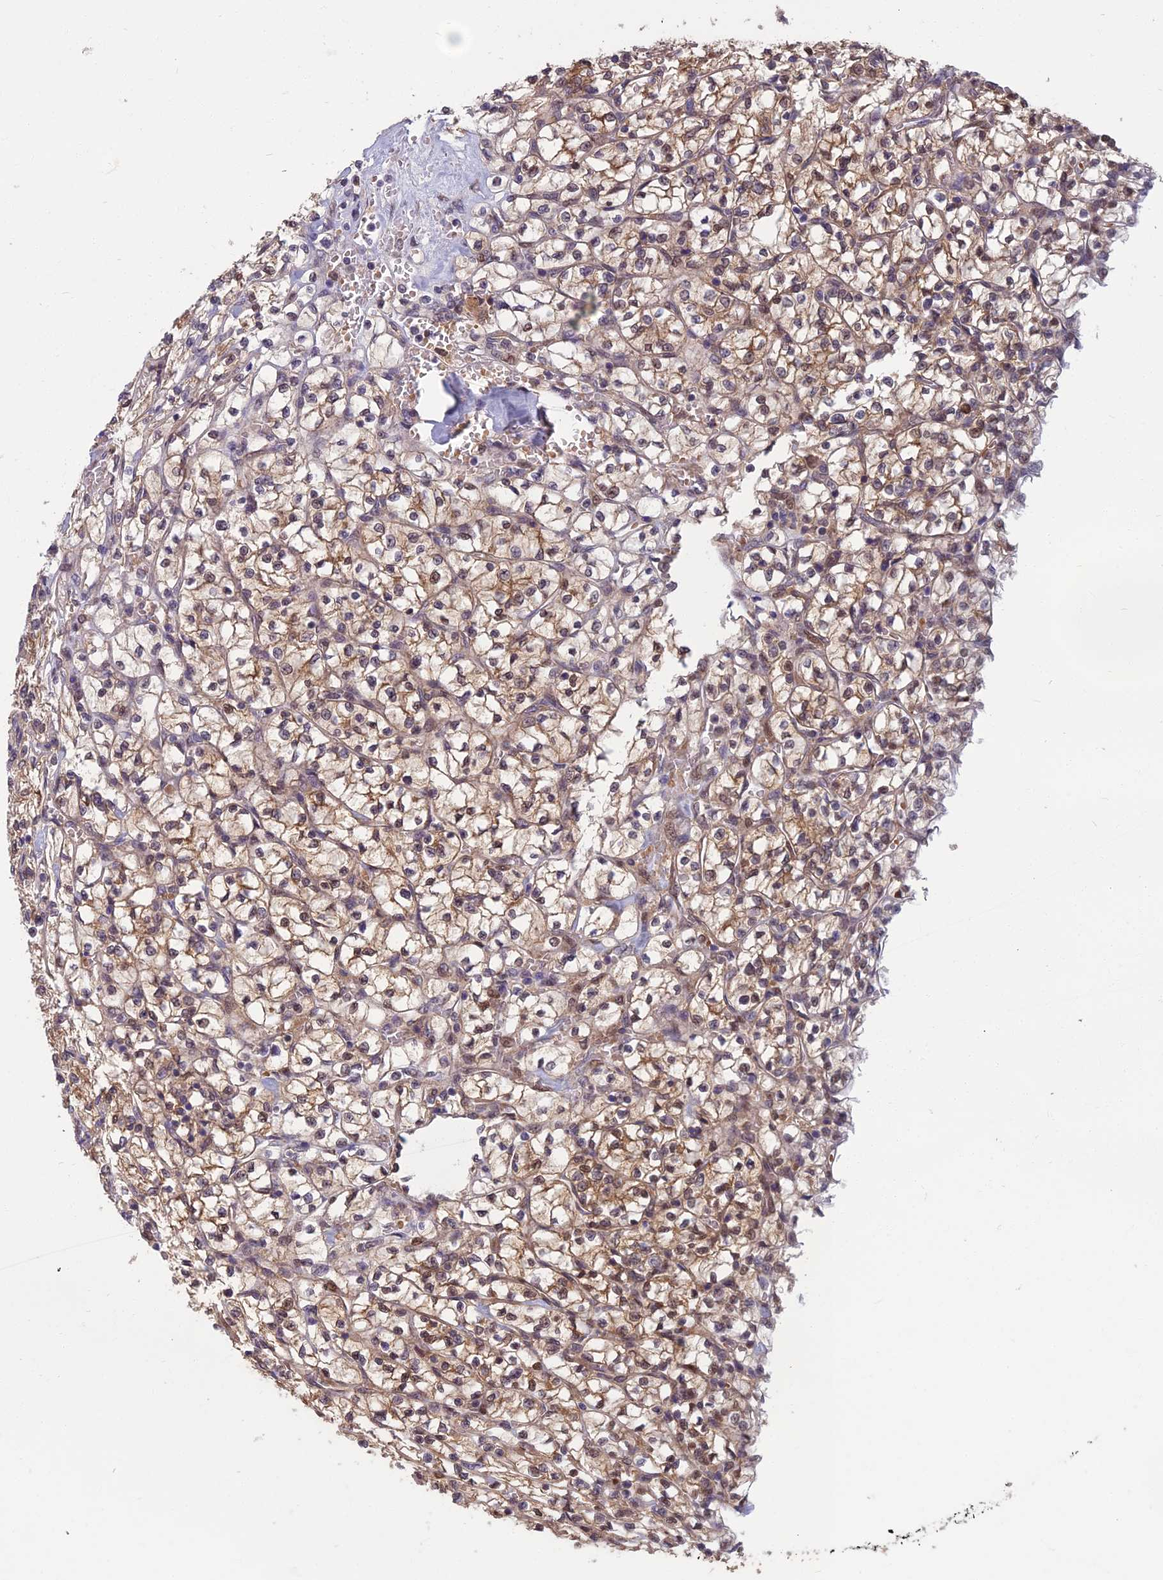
{"staining": {"intensity": "moderate", "quantity": ">75%", "location": "cytoplasmic/membranous,nuclear"}, "tissue": "renal cancer", "cell_type": "Tumor cells", "image_type": "cancer", "snomed": [{"axis": "morphology", "description": "Adenocarcinoma, NOS"}, {"axis": "topography", "description": "Kidney"}], "caption": "DAB immunohistochemical staining of renal cancer reveals moderate cytoplasmic/membranous and nuclear protein expression in approximately >75% of tumor cells.", "gene": "NR4A3", "patient": {"sex": "female", "age": 64}}